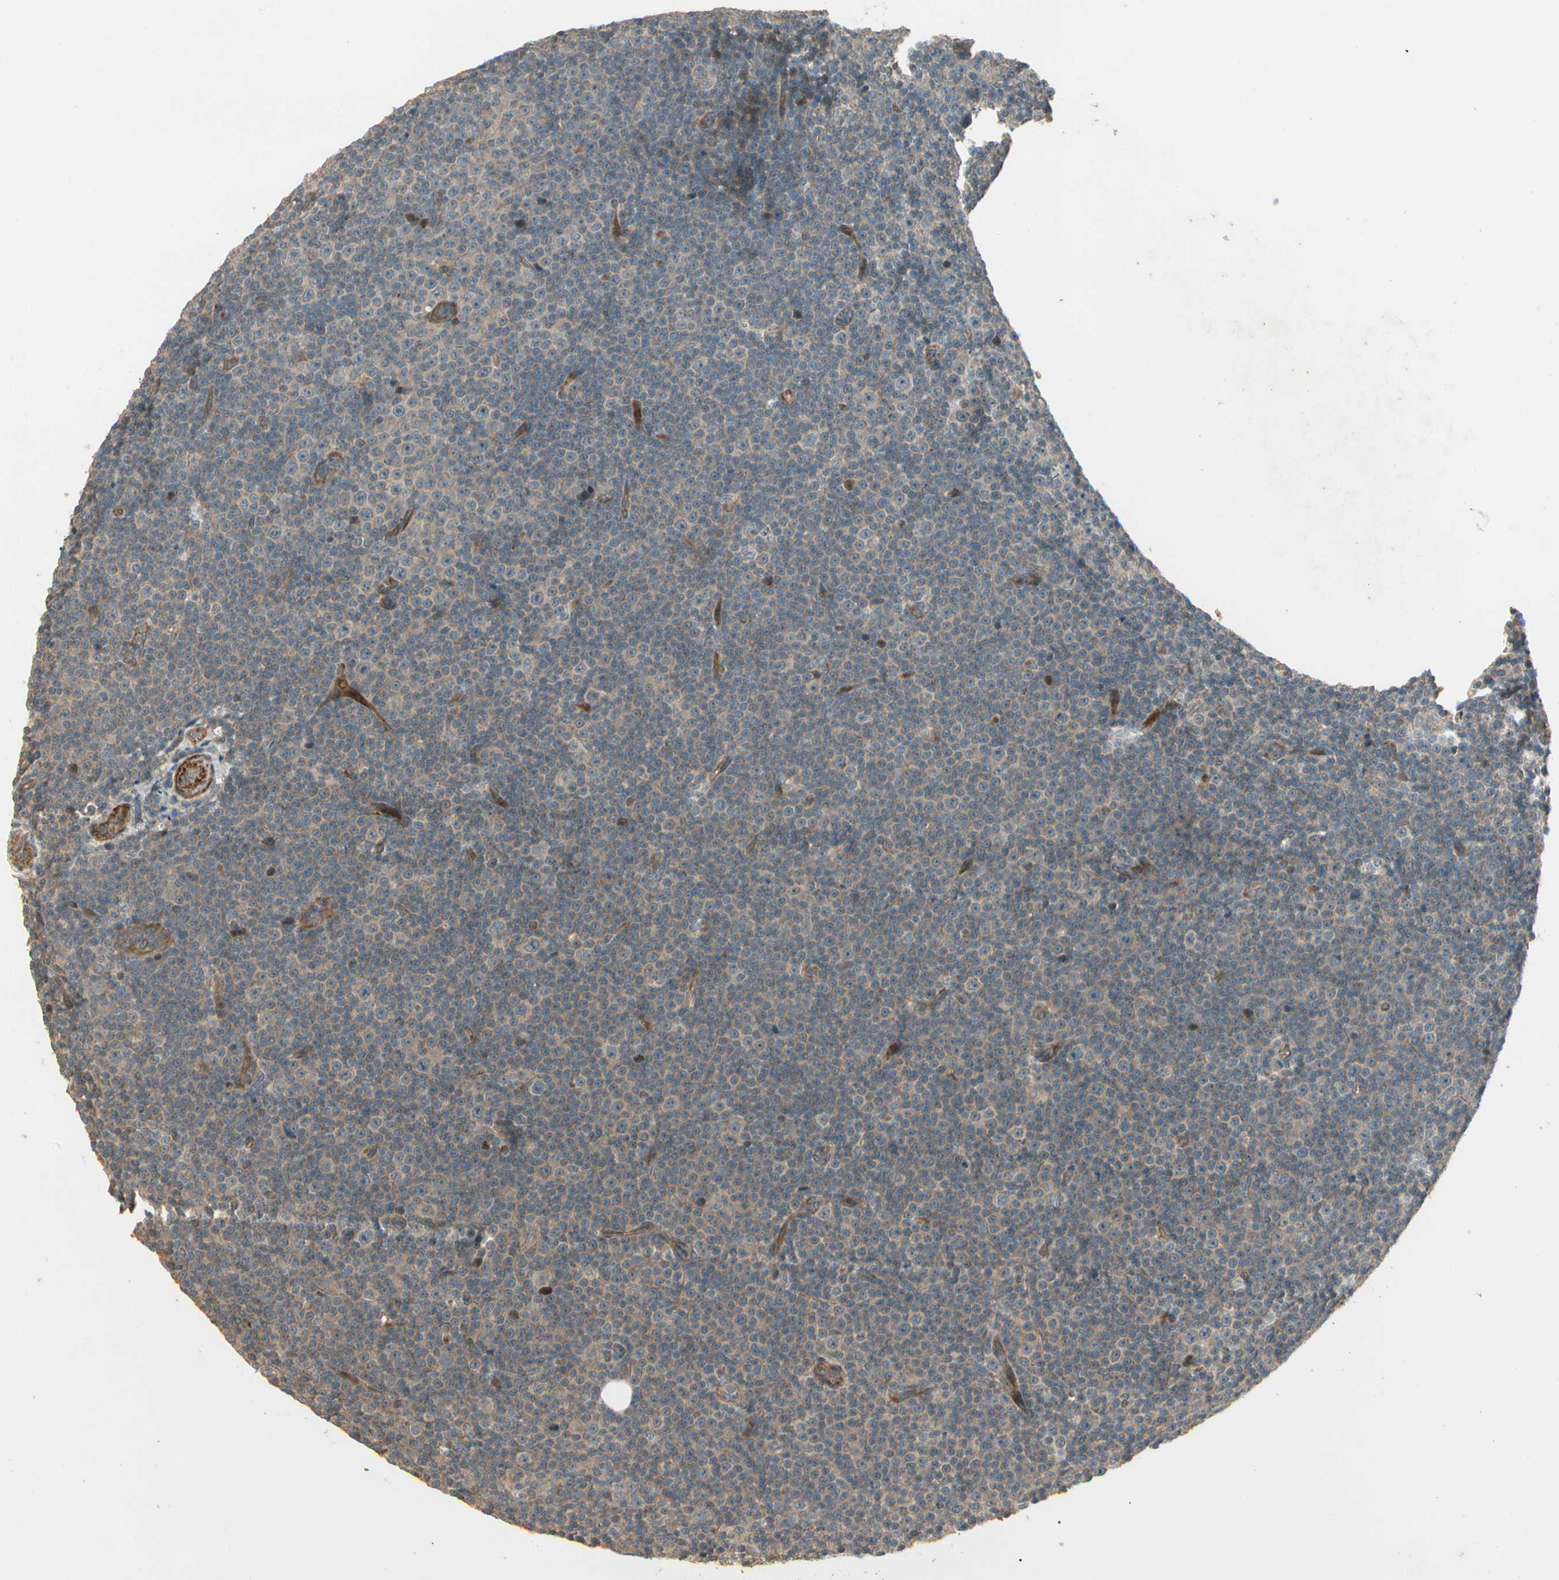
{"staining": {"intensity": "weak", "quantity": ">75%", "location": "cytoplasmic/membranous"}, "tissue": "lymphoma", "cell_type": "Tumor cells", "image_type": "cancer", "snomed": [{"axis": "morphology", "description": "Malignant lymphoma, non-Hodgkin's type, Low grade"}, {"axis": "topography", "description": "Lymph node"}], "caption": "A histopathology image showing weak cytoplasmic/membranous expression in about >75% of tumor cells in lymphoma, as visualized by brown immunohistochemical staining.", "gene": "ACVR1", "patient": {"sex": "female", "age": 67}}